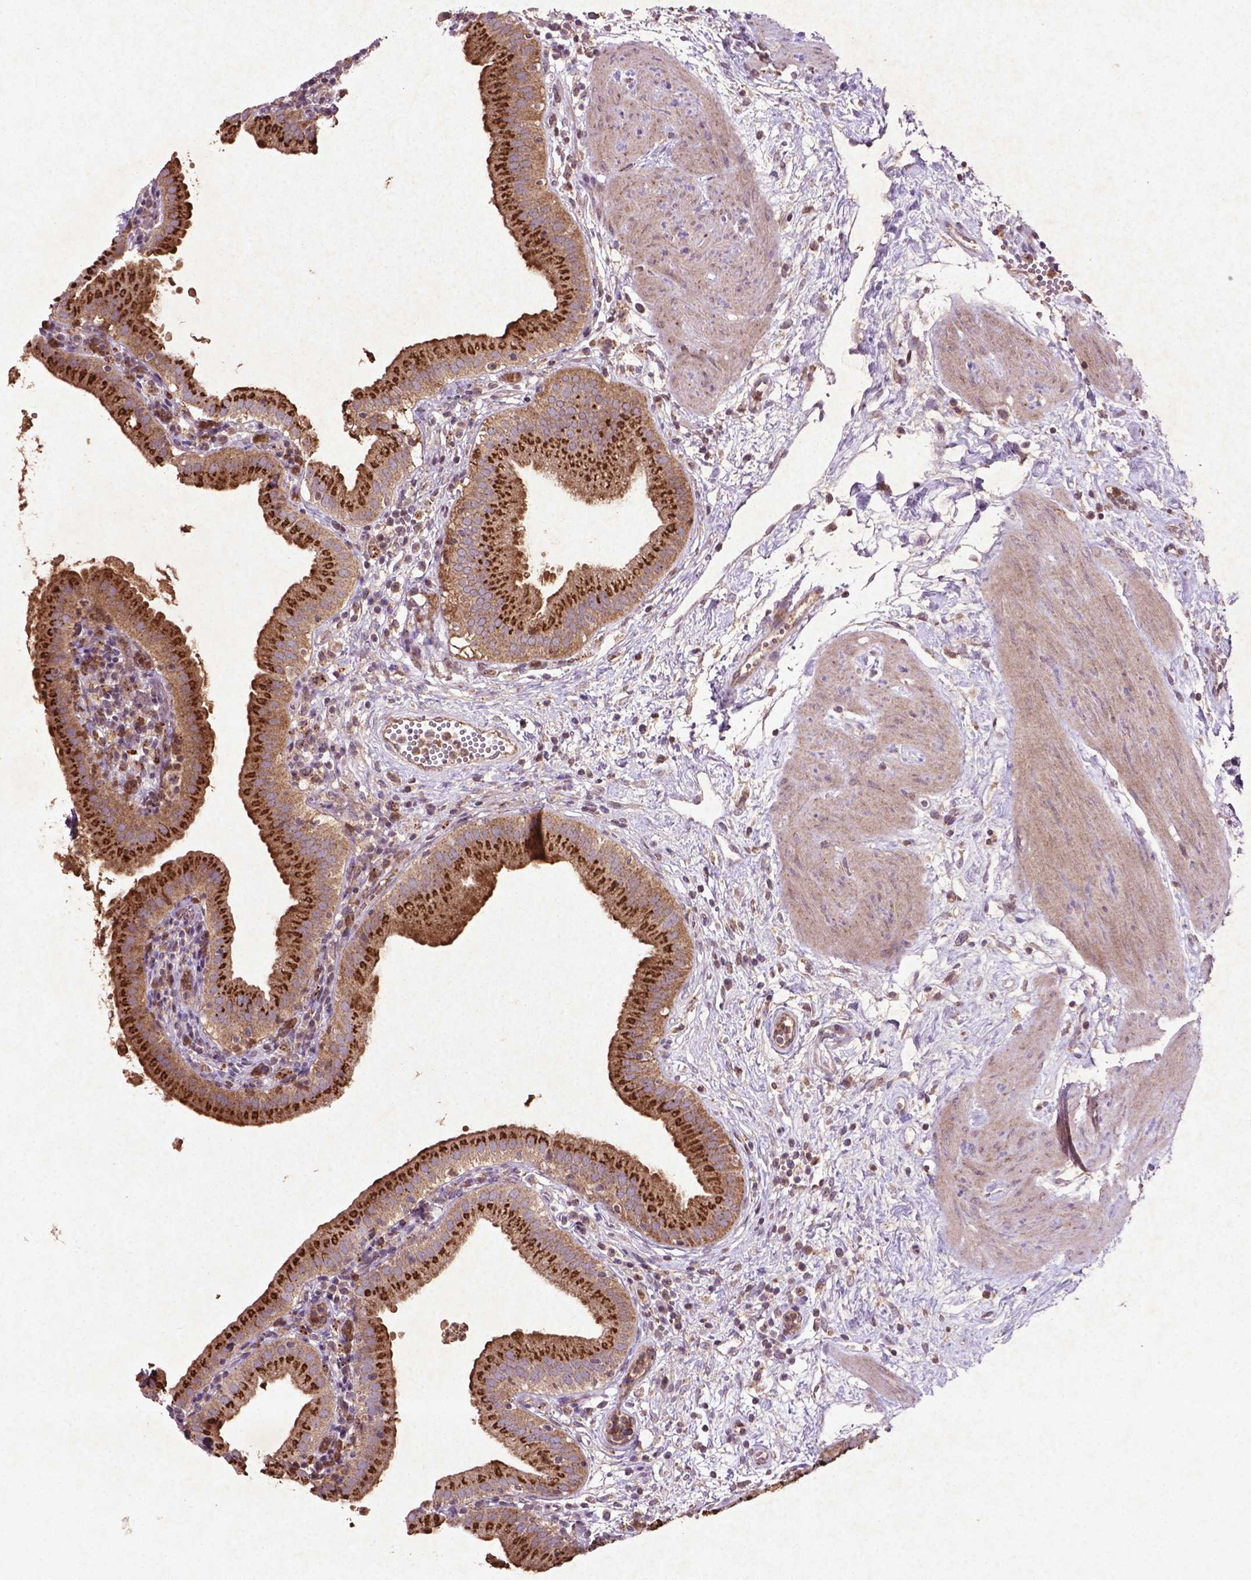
{"staining": {"intensity": "strong", "quantity": ">75%", "location": "cytoplasmic/membranous"}, "tissue": "gallbladder", "cell_type": "Glandular cells", "image_type": "normal", "snomed": [{"axis": "morphology", "description": "Normal tissue, NOS"}, {"axis": "topography", "description": "Gallbladder"}], "caption": "Immunohistochemical staining of benign gallbladder shows high levels of strong cytoplasmic/membranous positivity in approximately >75% of glandular cells.", "gene": "MTOR", "patient": {"sex": "female", "age": 65}}